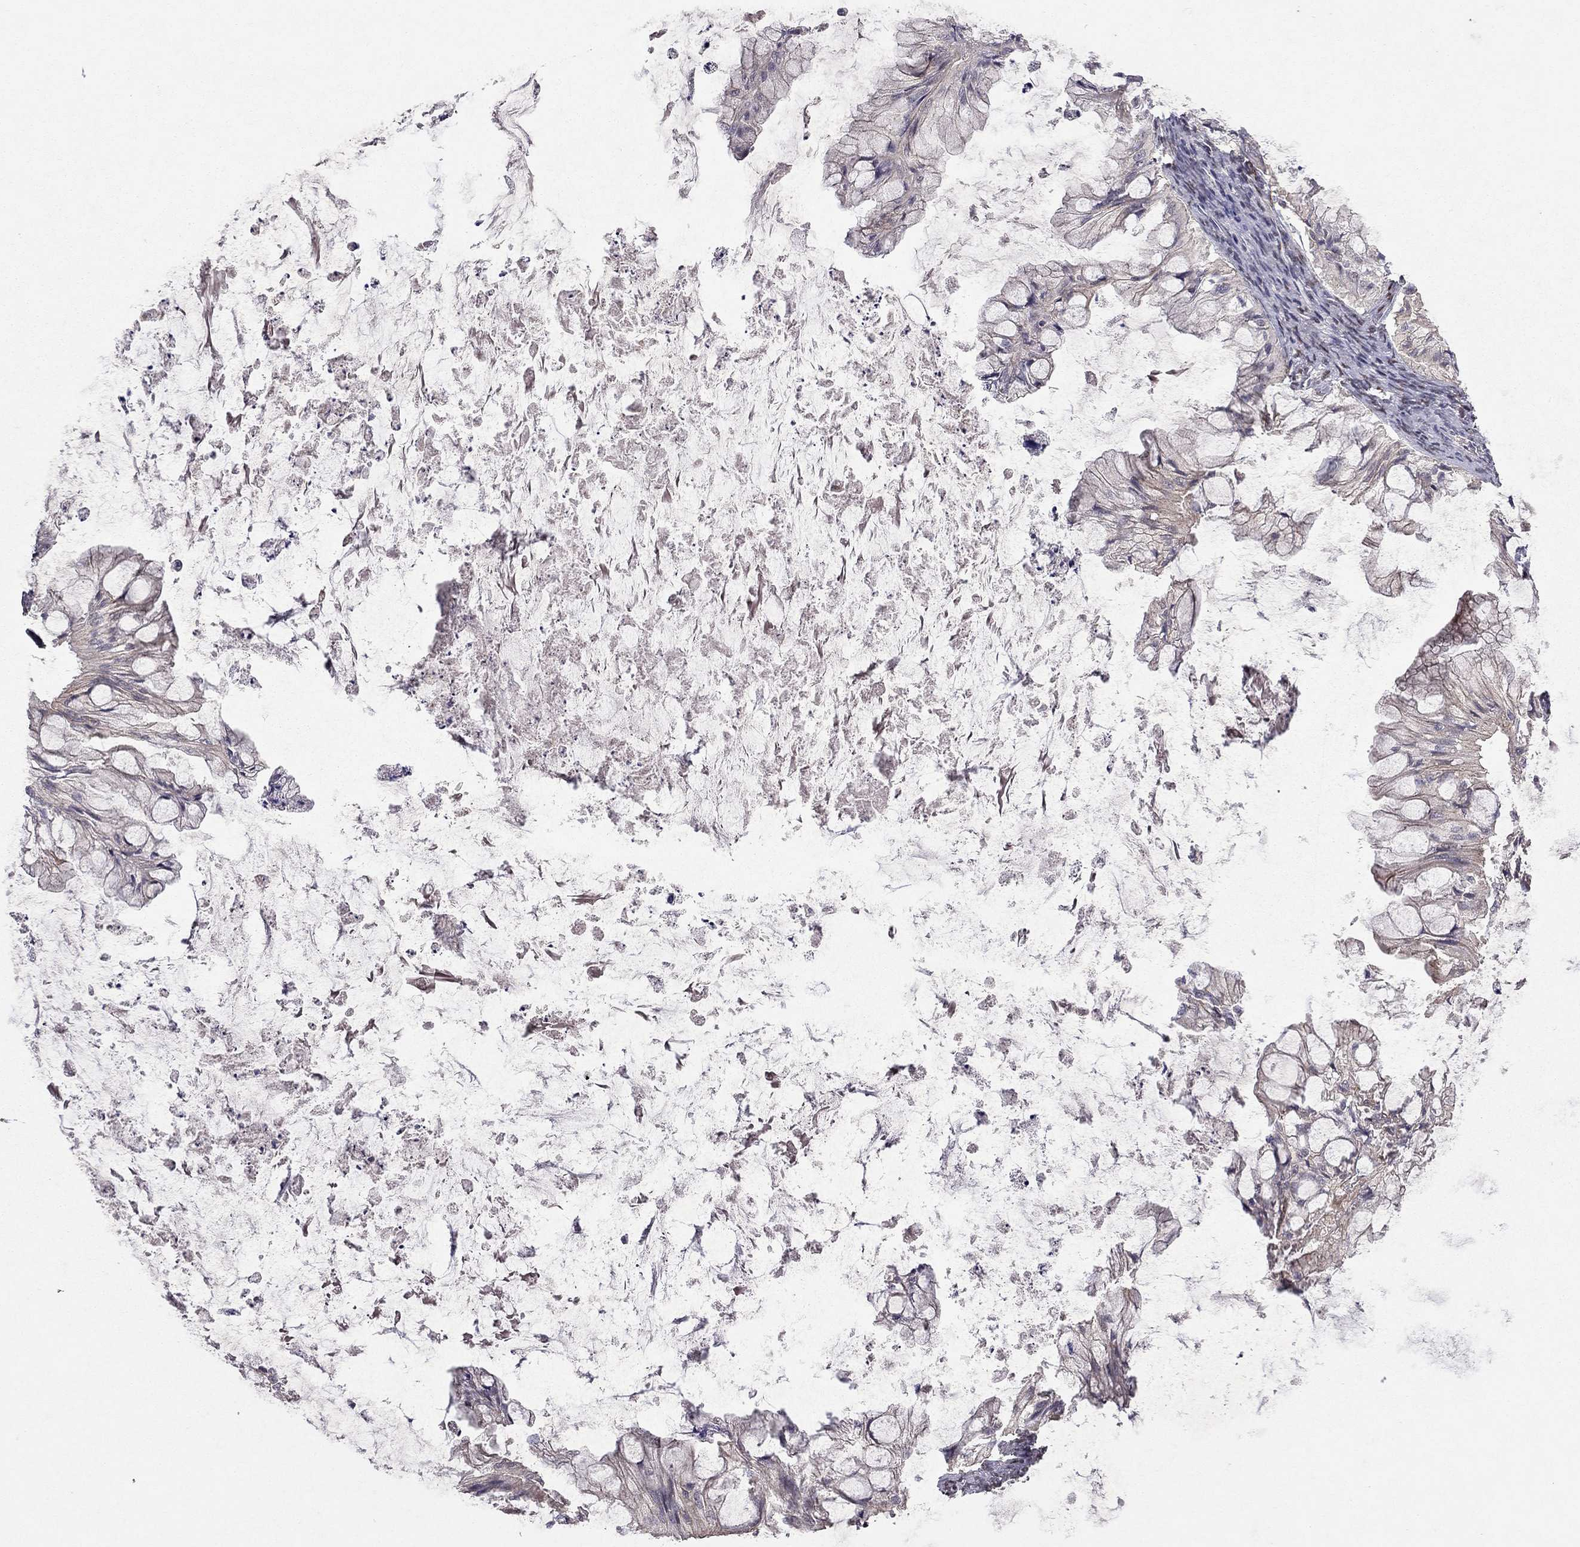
{"staining": {"intensity": "negative", "quantity": "none", "location": "none"}, "tissue": "ovarian cancer", "cell_type": "Tumor cells", "image_type": "cancer", "snomed": [{"axis": "morphology", "description": "Cystadenocarcinoma, mucinous, NOS"}, {"axis": "topography", "description": "Ovary"}], "caption": "Ovarian cancer was stained to show a protein in brown. There is no significant positivity in tumor cells.", "gene": "ESR2", "patient": {"sex": "female", "age": 57}}